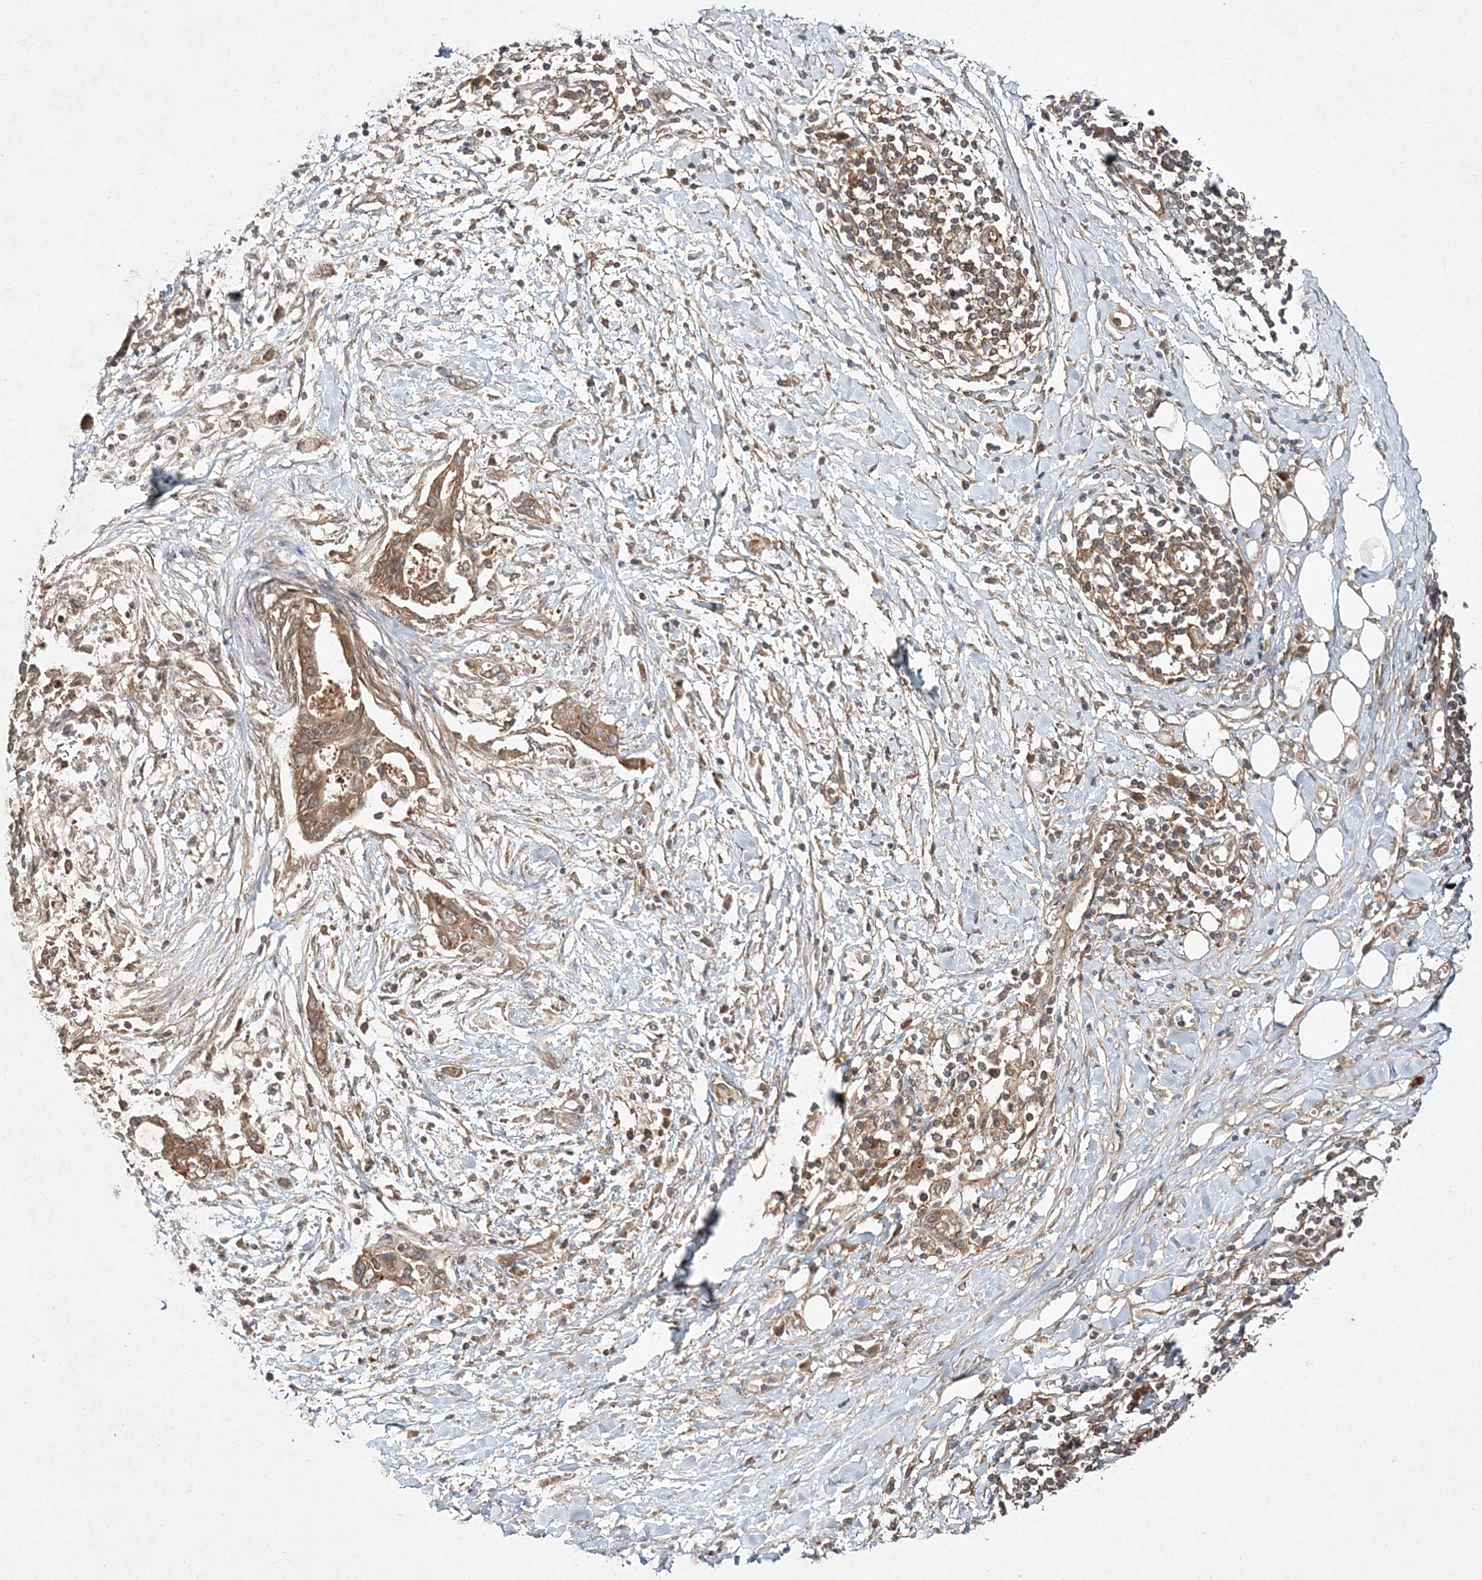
{"staining": {"intensity": "moderate", "quantity": ">75%", "location": "cytoplasmic/membranous"}, "tissue": "pancreatic cancer", "cell_type": "Tumor cells", "image_type": "cancer", "snomed": [{"axis": "morphology", "description": "Normal tissue, NOS"}, {"axis": "morphology", "description": "Adenocarcinoma, NOS"}, {"axis": "topography", "description": "Pancreas"}, {"axis": "topography", "description": "Peripheral nerve tissue"}], "caption": "Moderate cytoplasmic/membranous protein expression is identified in approximately >75% of tumor cells in pancreatic adenocarcinoma.", "gene": "TMEM9B", "patient": {"sex": "male", "age": 59}}